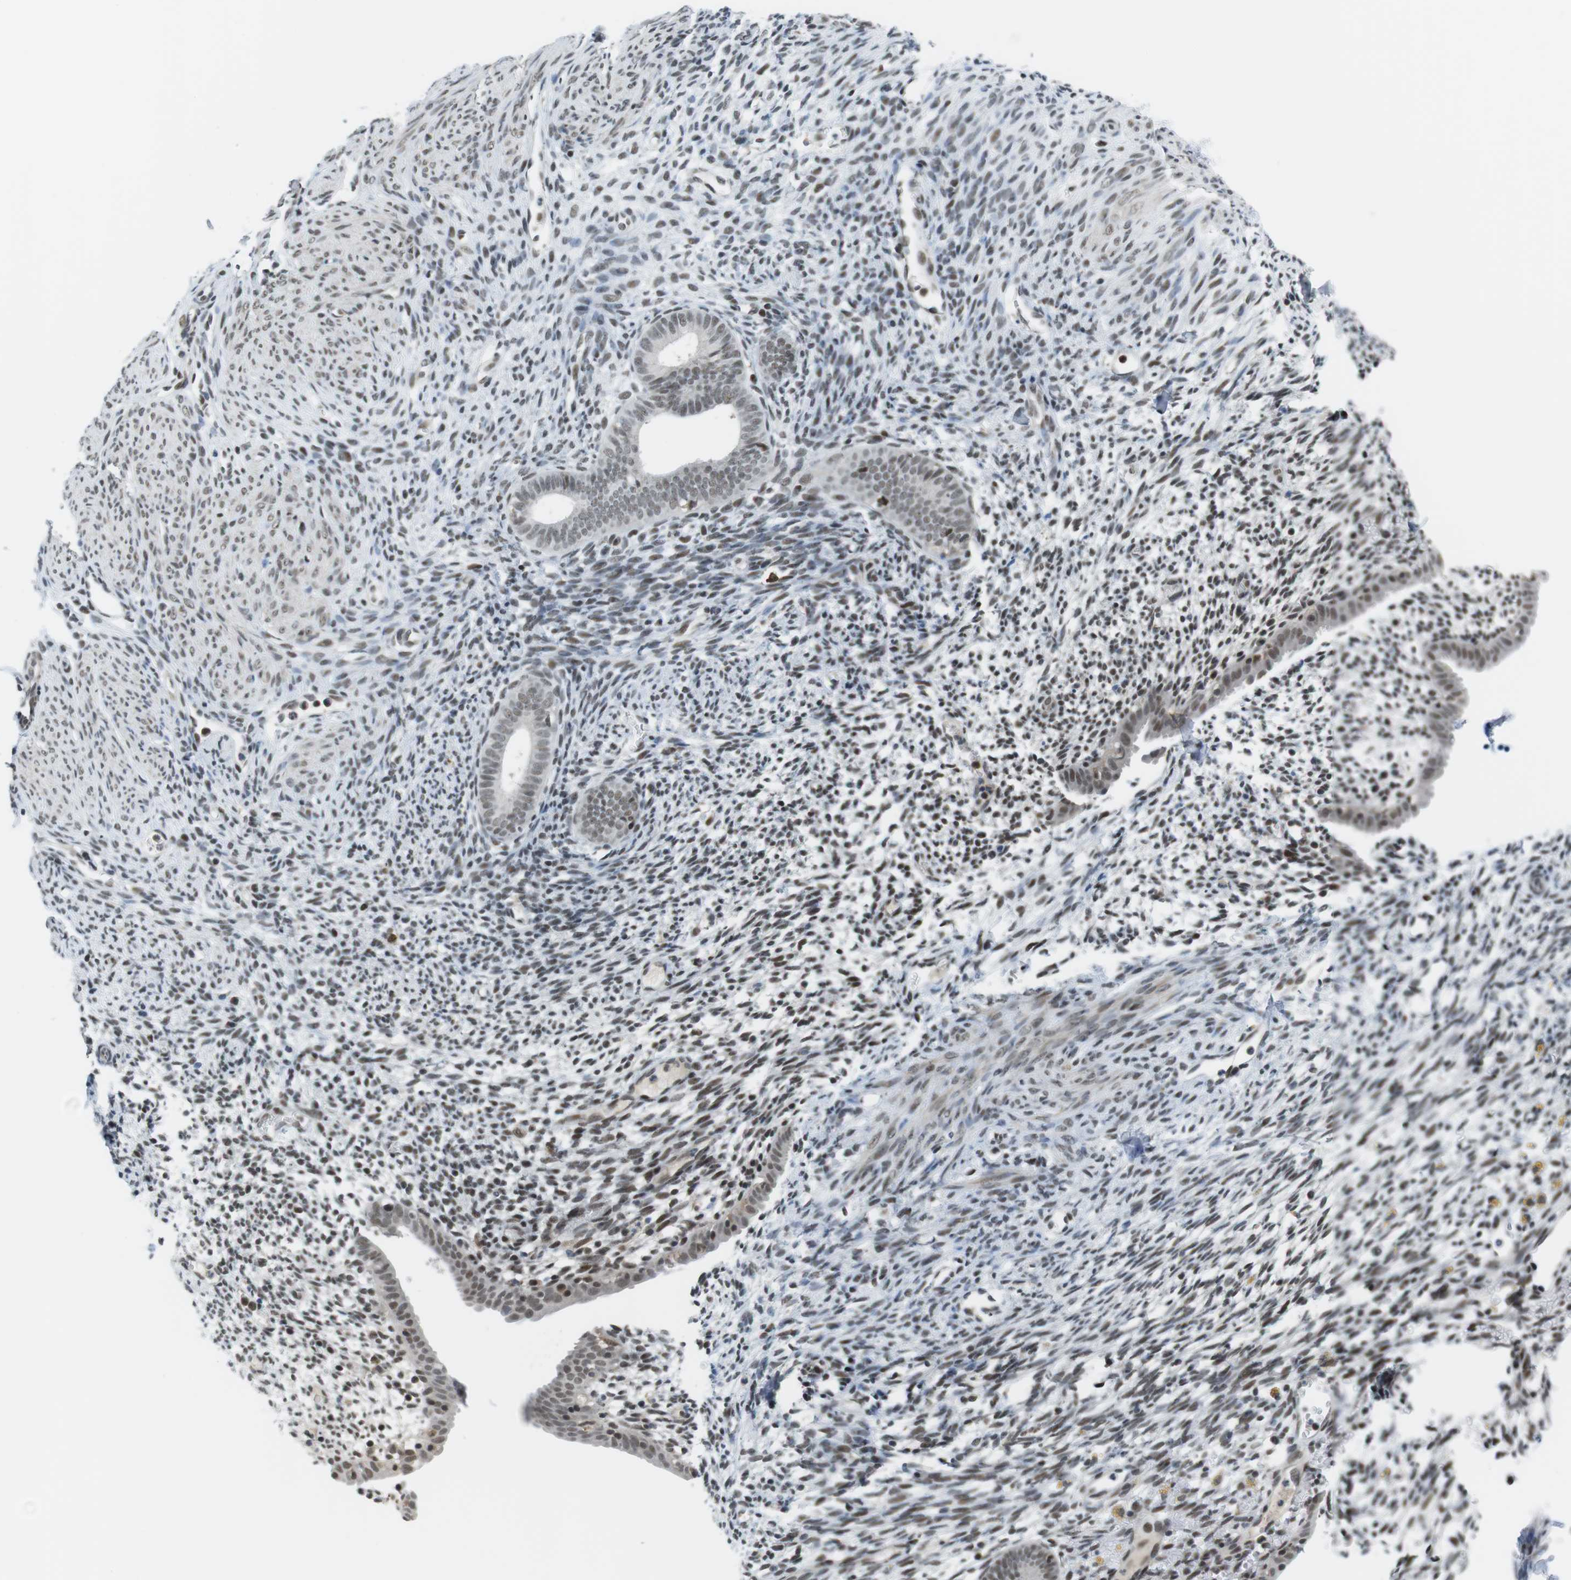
{"staining": {"intensity": "moderate", "quantity": "25%-75%", "location": "nuclear"}, "tissue": "endometrium", "cell_type": "Cells in endometrial stroma", "image_type": "normal", "snomed": [{"axis": "morphology", "description": "Normal tissue, NOS"}, {"axis": "morphology", "description": "Atrophy, NOS"}, {"axis": "topography", "description": "Uterus"}, {"axis": "topography", "description": "Endometrium"}], "caption": "Protein staining of normal endometrium displays moderate nuclear expression in approximately 25%-75% of cells in endometrial stroma.", "gene": "BRD4", "patient": {"sex": "female", "age": 68}}